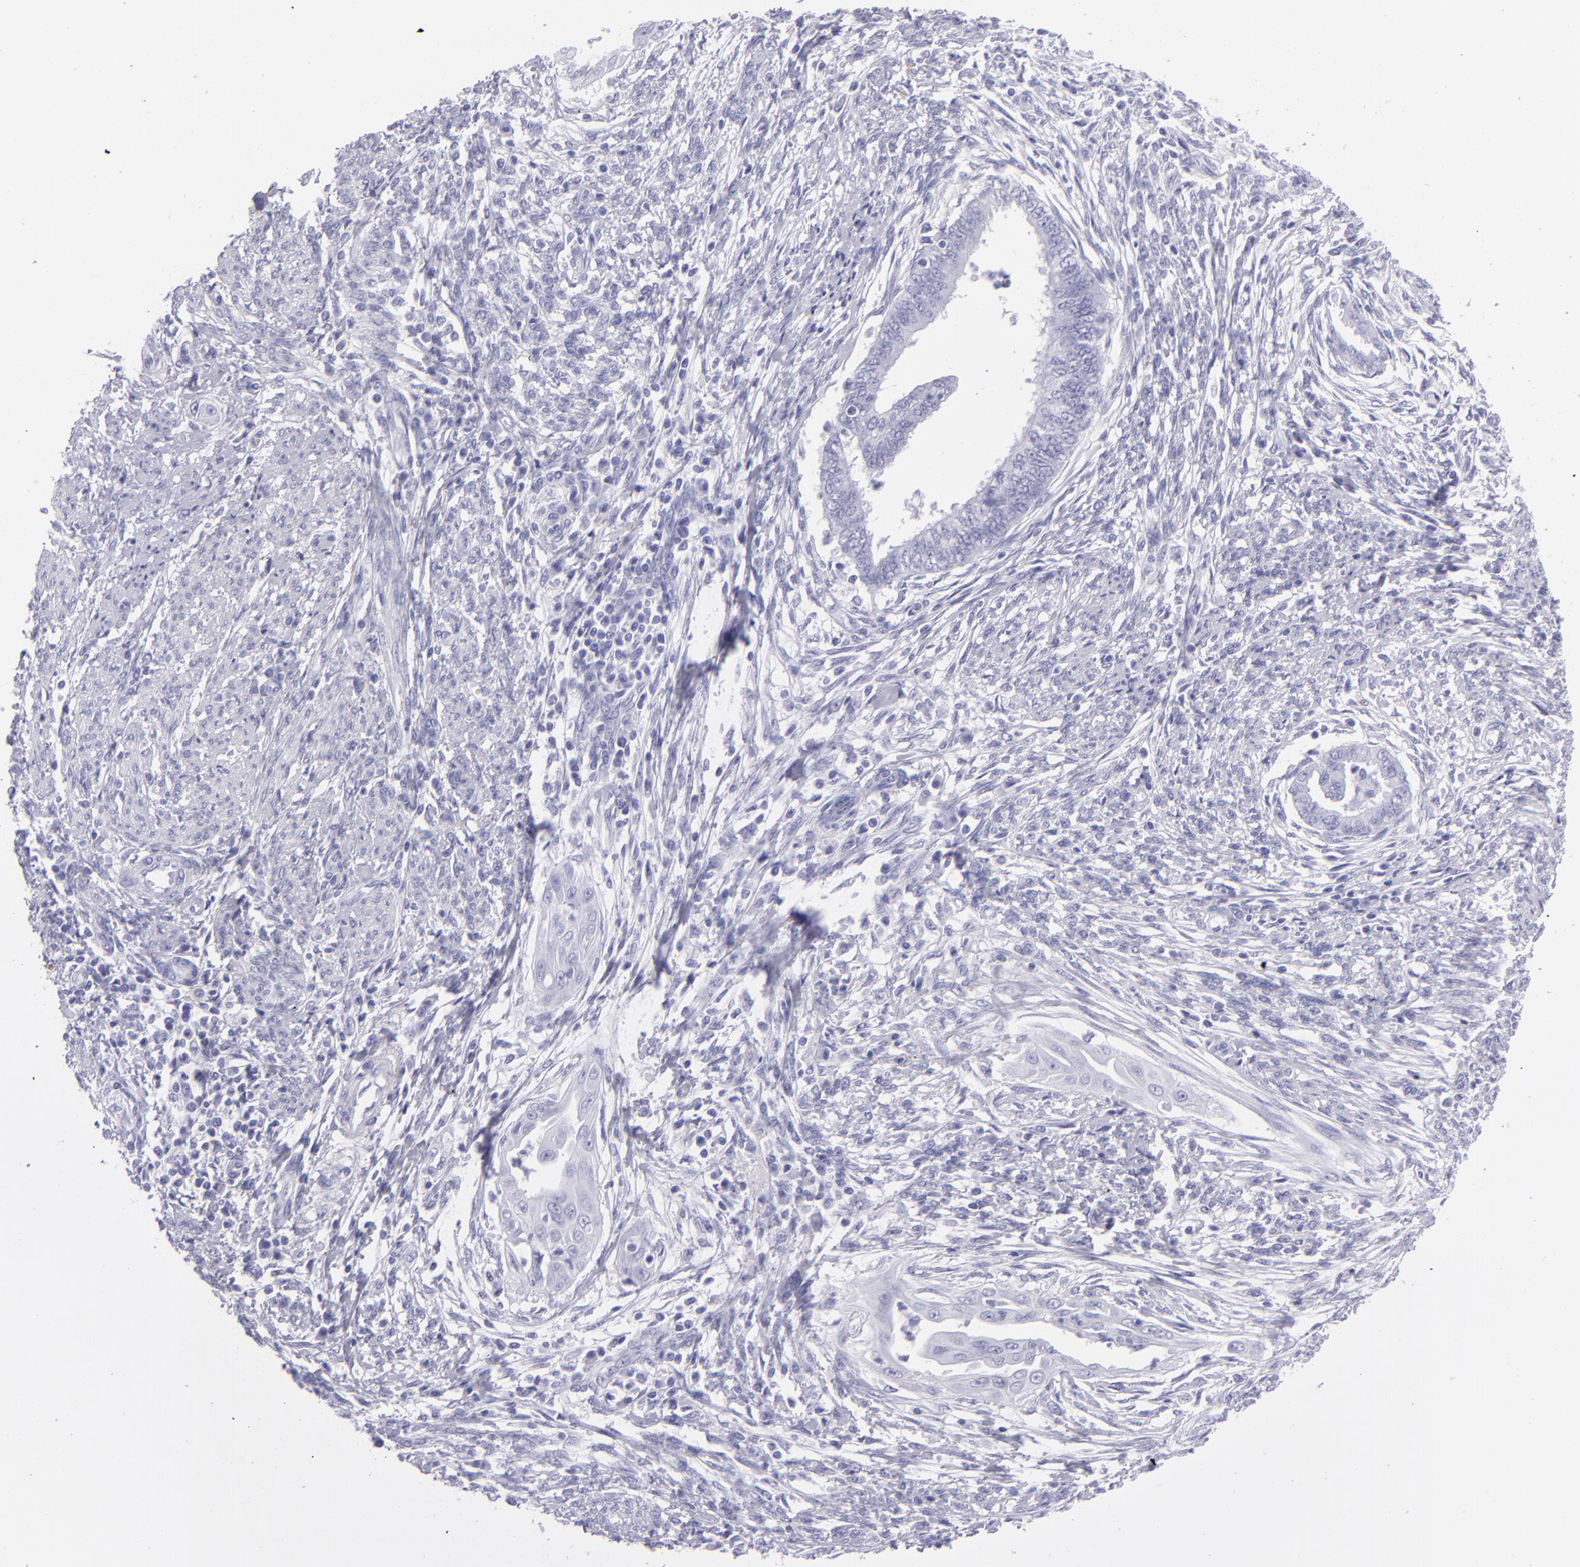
{"staining": {"intensity": "negative", "quantity": "none", "location": "none"}, "tissue": "endometrial cancer", "cell_type": "Tumor cells", "image_type": "cancer", "snomed": [{"axis": "morphology", "description": "Adenocarcinoma, NOS"}, {"axis": "topography", "description": "Endometrium"}], "caption": "High magnification brightfield microscopy of adenocarcinoma (endometrial) stained with DAB (brown) and counterstained with hematoxylin (blue): tumor cells show no significant positivity.", "gene": "PVALB", "patient": {"sex": "female", "age": 66}}